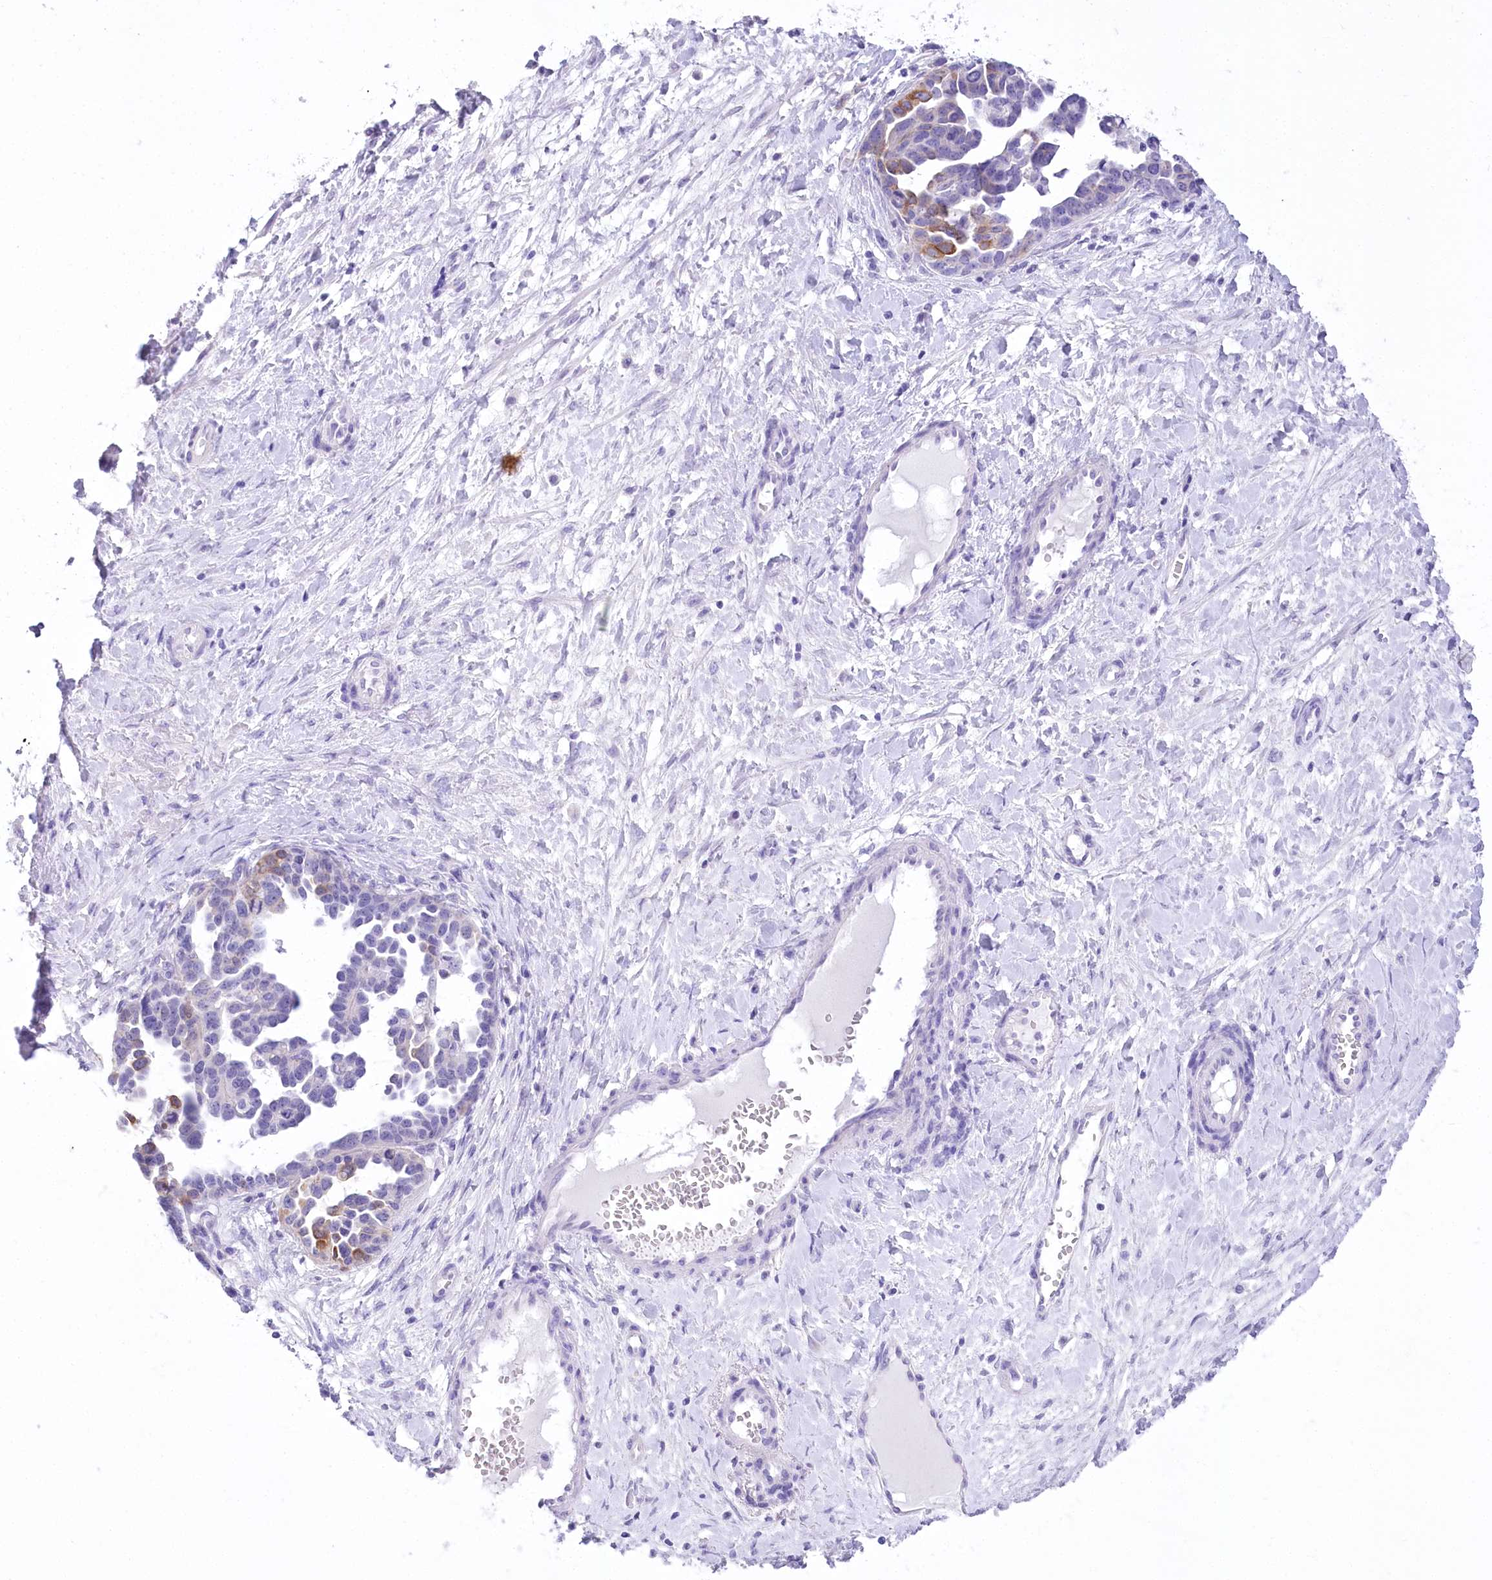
{"staining": {"intensity": "moderate", "quantity": "<25%", "location": "cytoplasmic/membranous"}, "tissue": "ovarian cancer", "cell_type": "Tumor cells", "image_type": "cancer", "snomed": [{"axis": "morphology", "description": "Cystadenocarcinoma, serous, NOS"}, {"axis": "topography", "description": "Ovary"}], "caption": "Immunohistochemical staining of human serous cystadenocarcinoma (ovarian) exhibits low levels of moderate cytoplasmic/membranous expression in about <25% of tumor cells. (DAB (3,3'-diaminobenzidine) IHC, brown staining for protein, blue staining for nuclei).", "gene": "PBLD", "patient": {"sex": "female", "age": 54}}